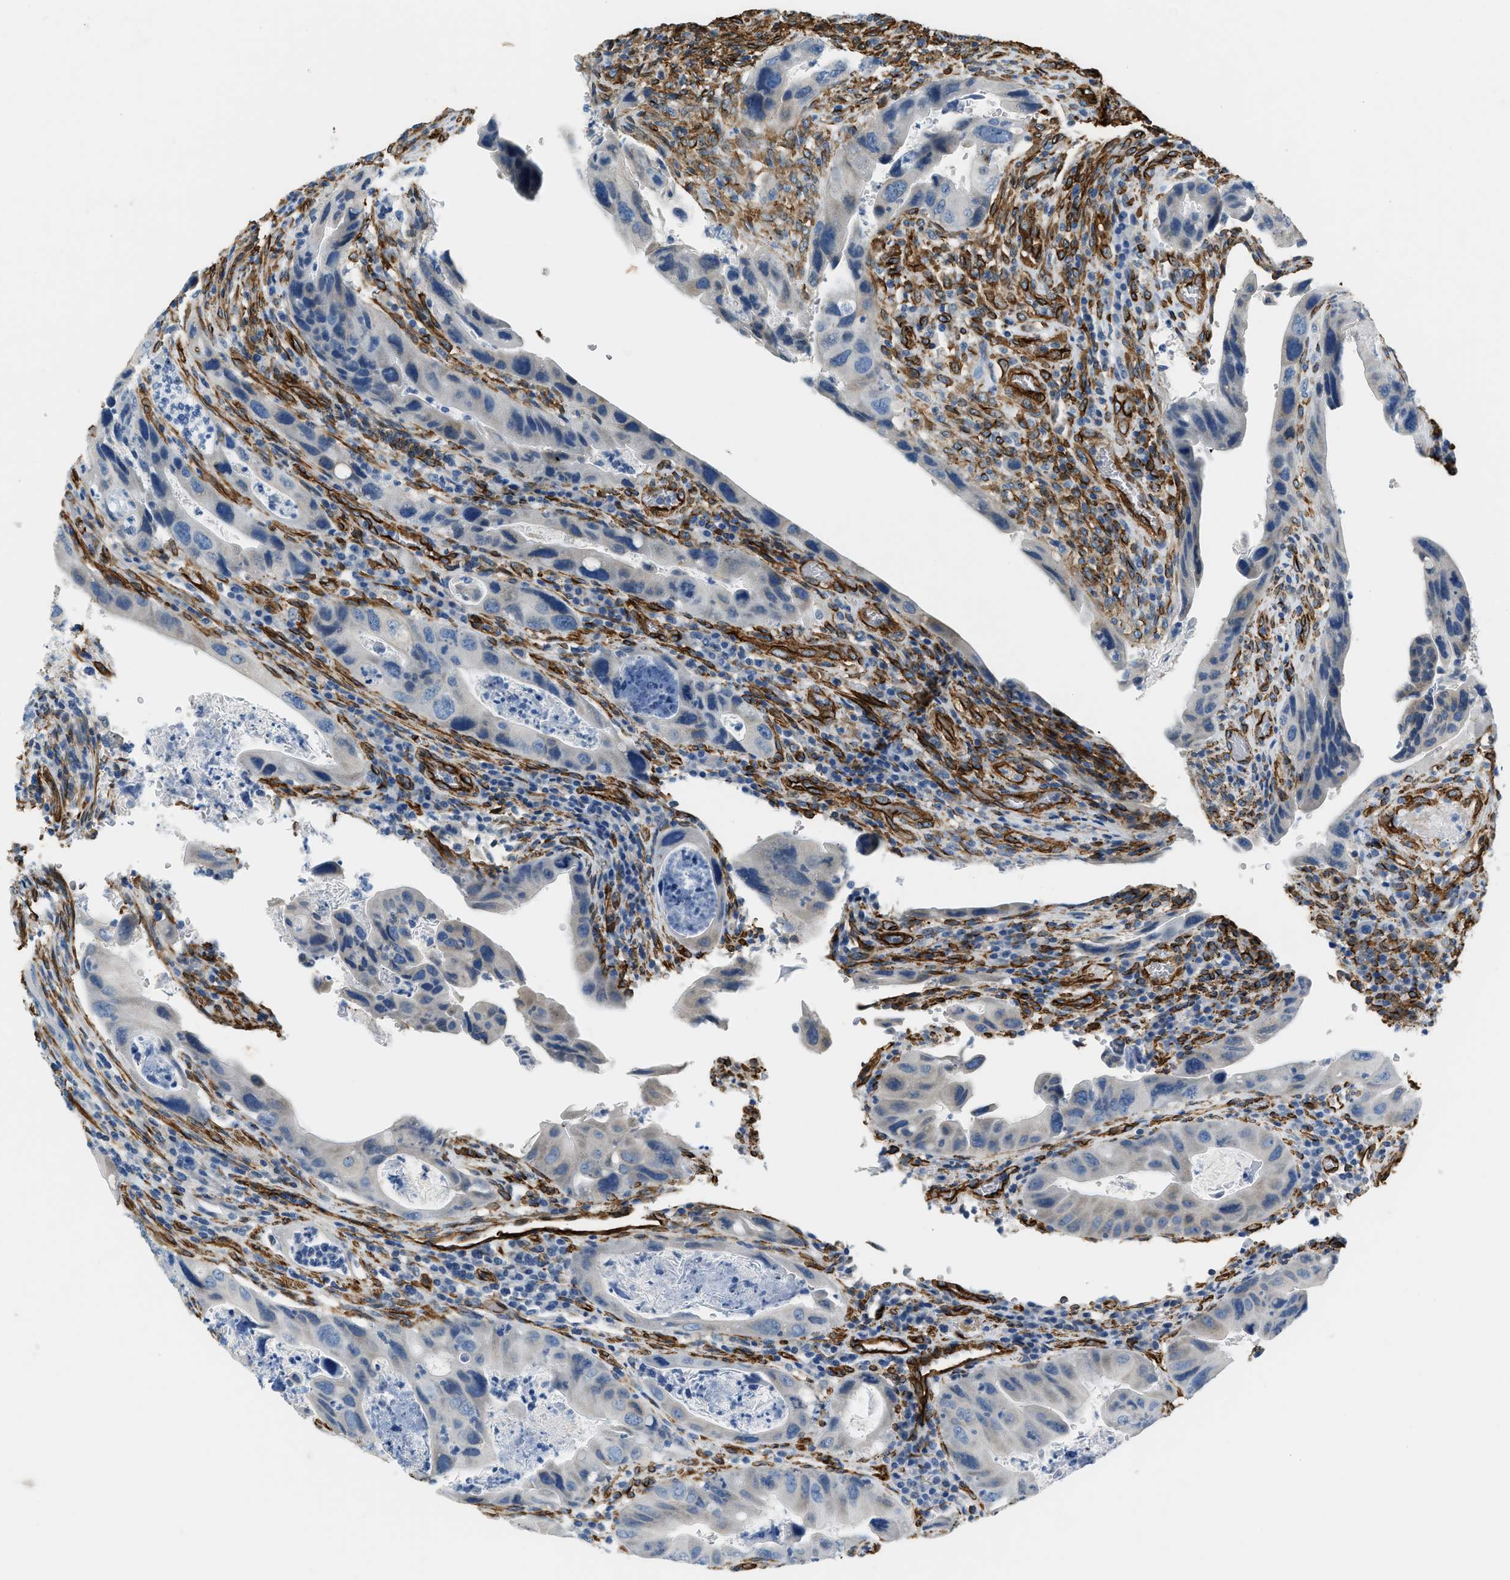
{"staining": {"intensity": "negative", "quantity": "none", "location": "none"}, "tissue": "colorectal cancer", "cell_type": "Tumor cells", "image_type": "cancer", "snomed": [{"axis": "morphology", "description": "Adenocarcinoma, NOS"}, {"axis": "topography", "description": "Rectum"}], "caption": "This is an immunohistochemistry micrograph of human adenocarcinoma (colorectal). There is no positivity in tumor cells.", "gene": "TMEM43", "patient": {"sex": "female", "age": 57}}